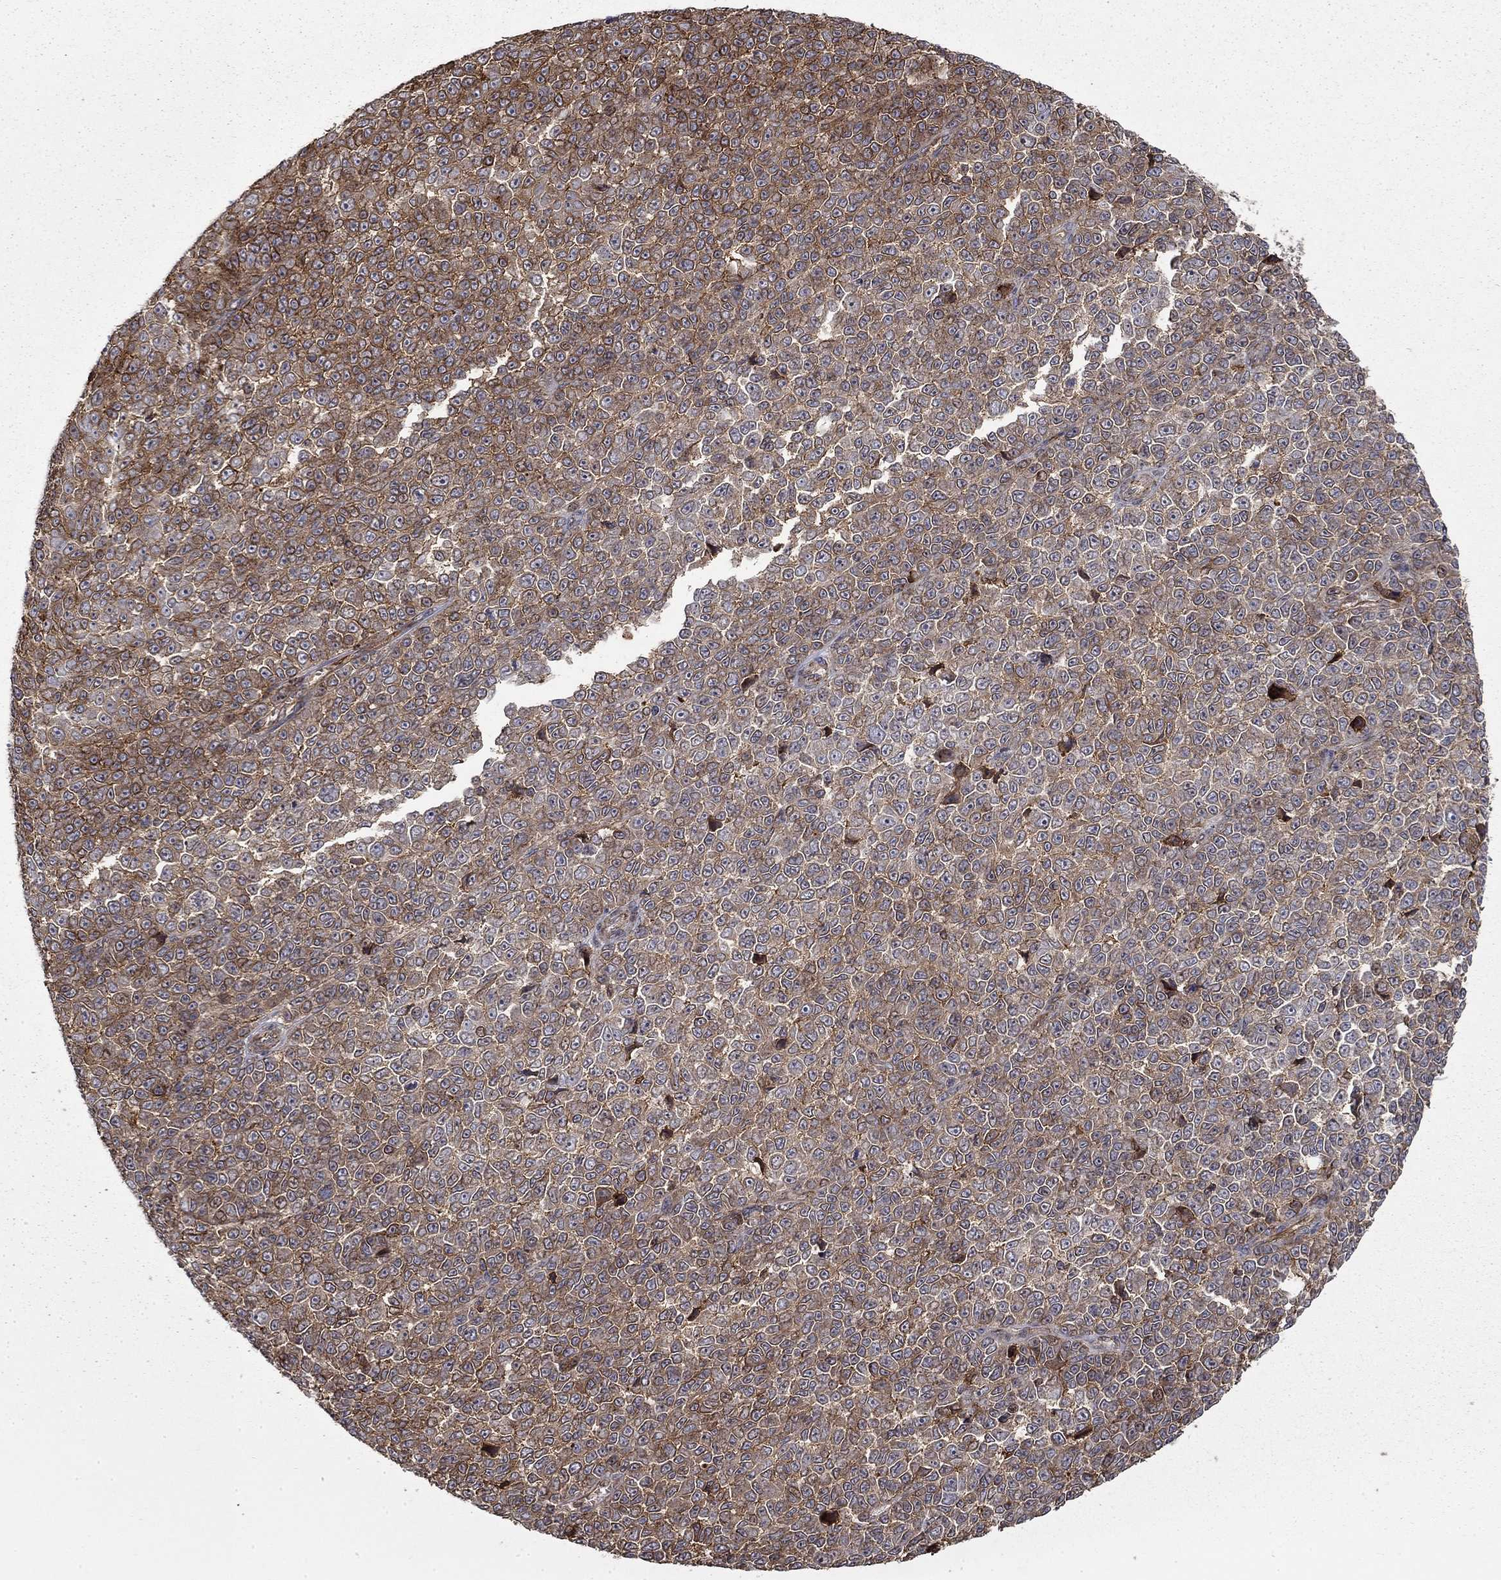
{"staining": {"intensity": "moderate", "quantity": "25%-75%", "location": "cytoplasmic/membranous"}, "tissue": "melanoma", "cell_type": "Tumor cells", "image_type": "cancer", "snomed": [{"axis": "morphology", "description": "Malignant melanoma, NOS"}, {"axis": "topography", "description": "Skin"}], "caption": "Approximately 25%-75% of tumor cells in malignant melanoma reveal moderate cytoplasmic/membranous protein expression as visualized by brown immunohistochemical staining.", "gene": "ADM", "patient": {"sex": "female", "age": 95}}